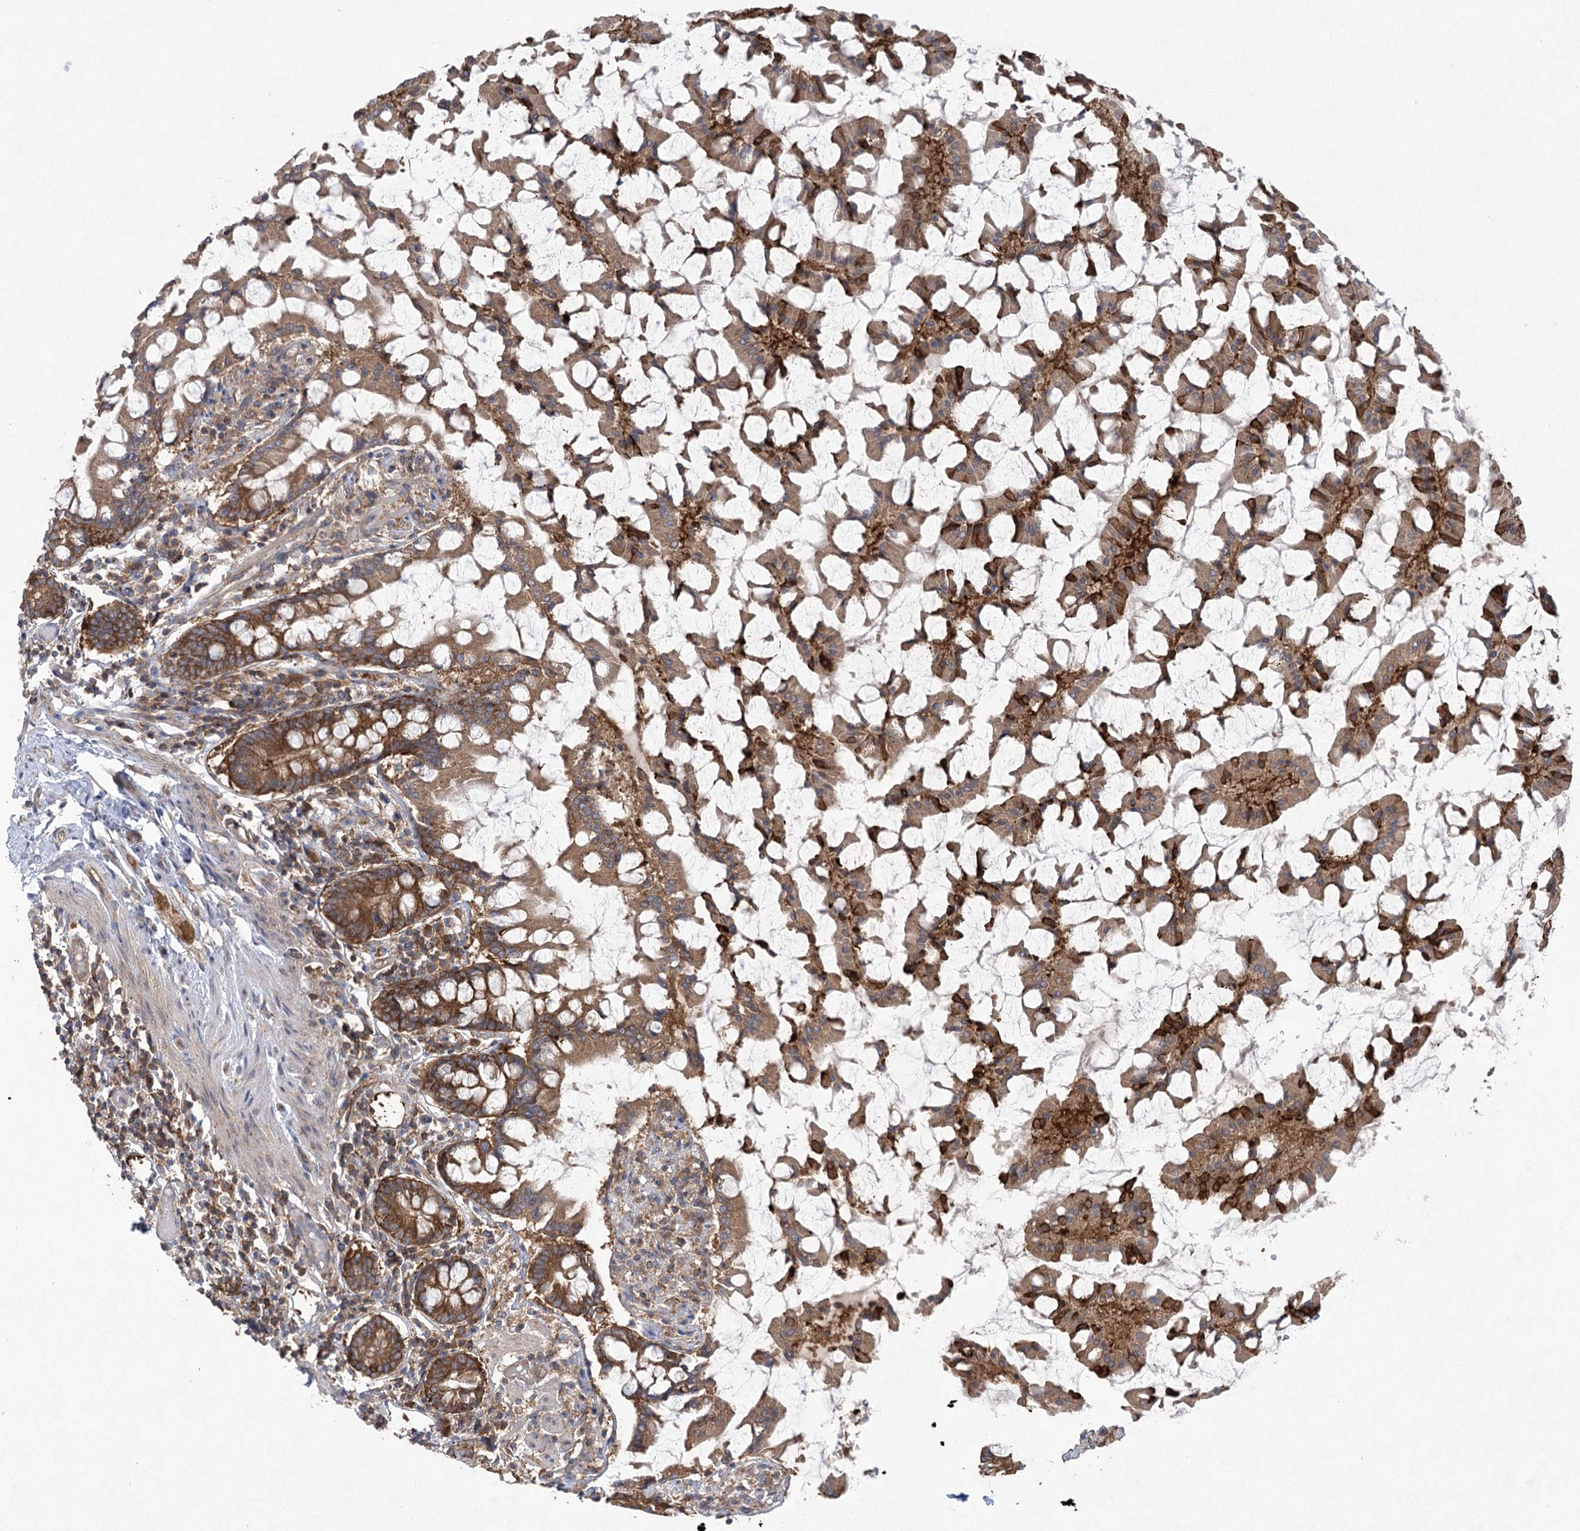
{"staining": {"intensity": "moderate", "quantity": ">75%", "location": "cytoplasmic/membranous"}, "tissue": "small intestine", "cell_type": "Glandular cells", "image_type": "normal", "snomed": [{"axis": "morphology", "description": "Normal tissue, NOS"}, {"axis": "topography", "description": "Small intestine"}], "caption": "DAB (3,3'-diaminobenzidine) immunohistochemical staining of benign human small intestine exhibits moderate cytoplasmic/membranous protein expression in about >75% of glandular cells. The staining was performed using DAB (3,3'-diaminobenzidine), with brown indicating positive protein expression. Nuclei are stained blue with hematoxylin.", "gene": "EIF3A", "patient": {"sex": "male", "age": 41}}